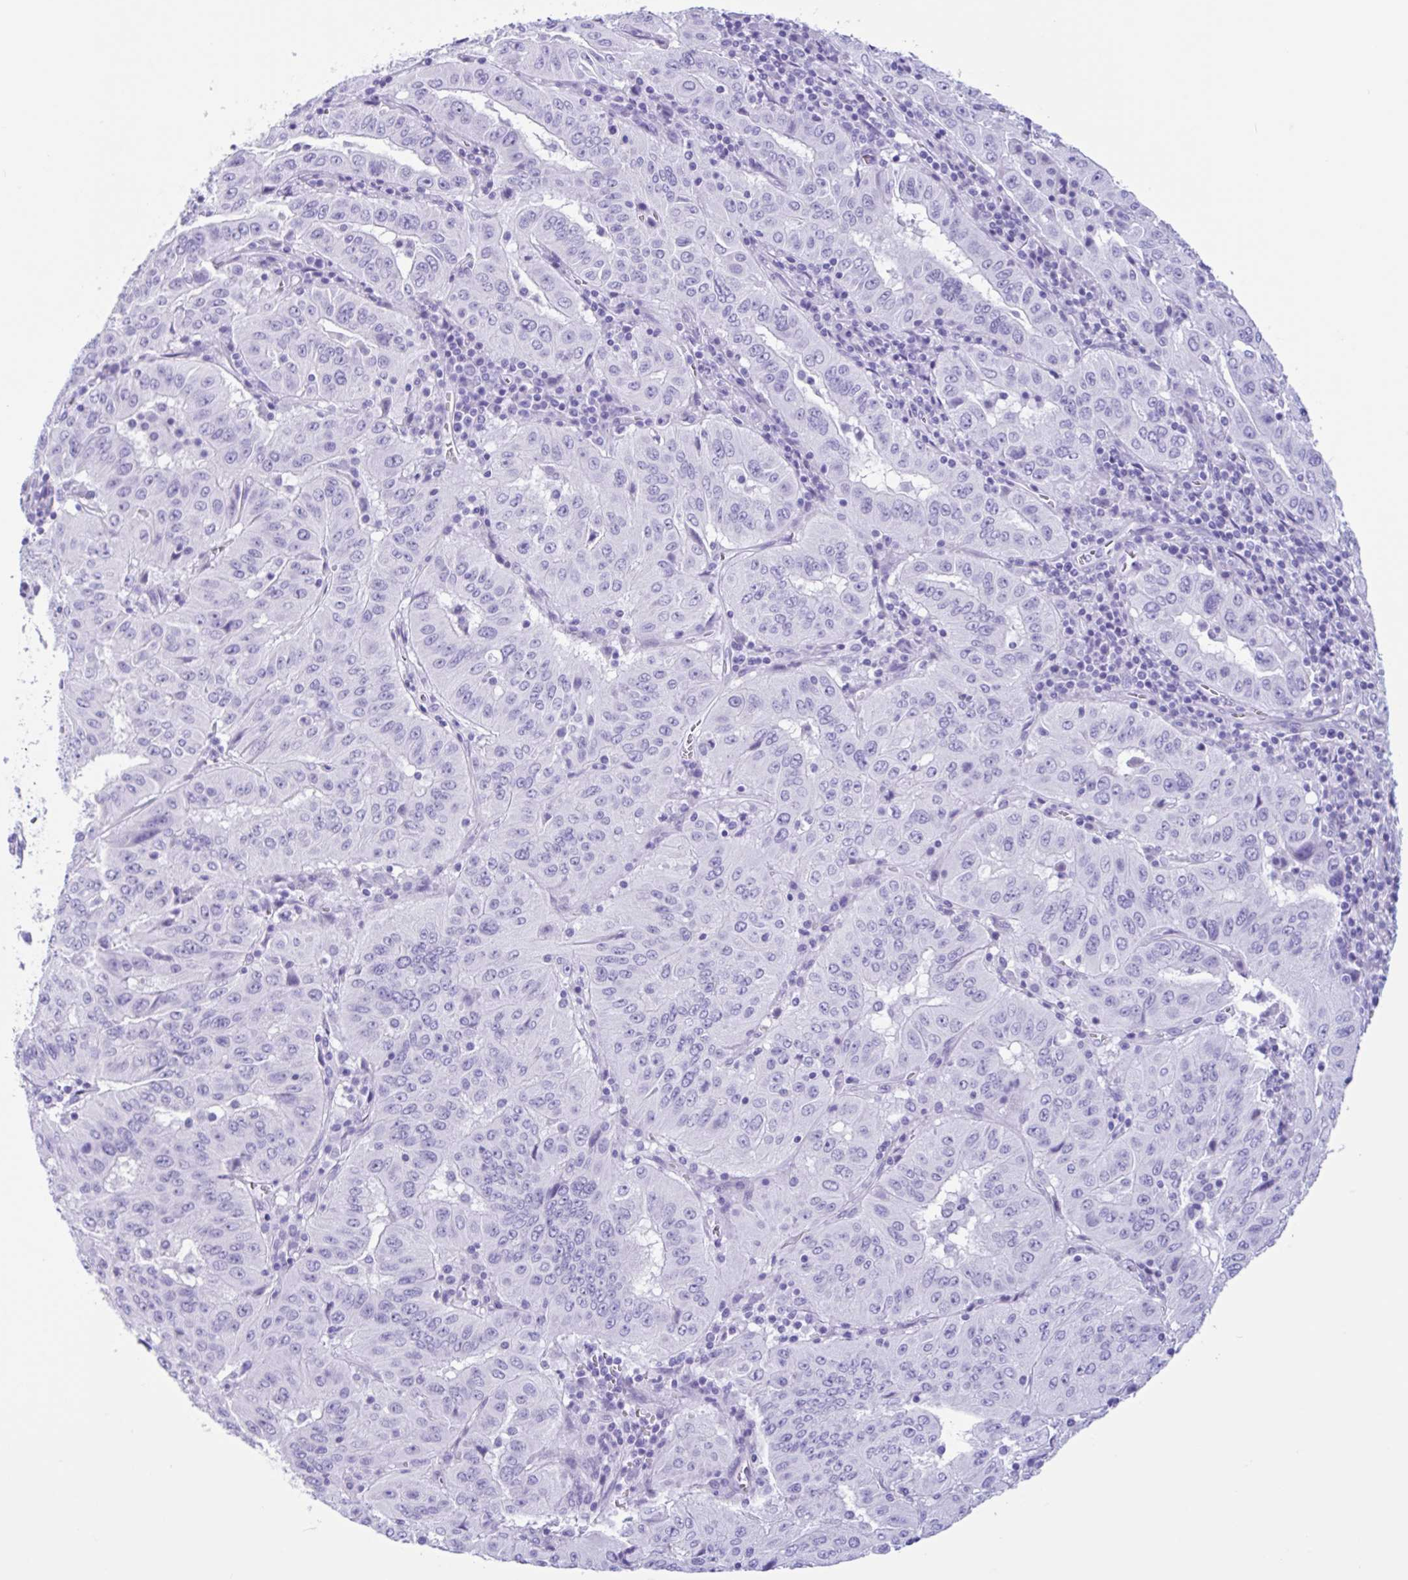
{"staining": {"intensity": "negative", "quantity": "none", "location": "none"}, "tissue": "pancreatic cancer", "cell_type": "Tumor cells", "image_type": "cancer", "snomed": [{"axis": "morphology", "description": "Adenocarcinoma, NOS"}, {"axis": "topography", "description": "Pancreas"}], "caption": "Photomicrograph shows no significant protein staining in tumor cells of pancreatic adenocarcinoma. The staining was performed using DAB (3,3'-diaminobenzidine) to visualize the protein expression in brown, while the nuclei were stained in blue with hematoxylin (Magnification: 20x).", "gene": "IAPP", "patient": {"sex": "male", "age": 63}}